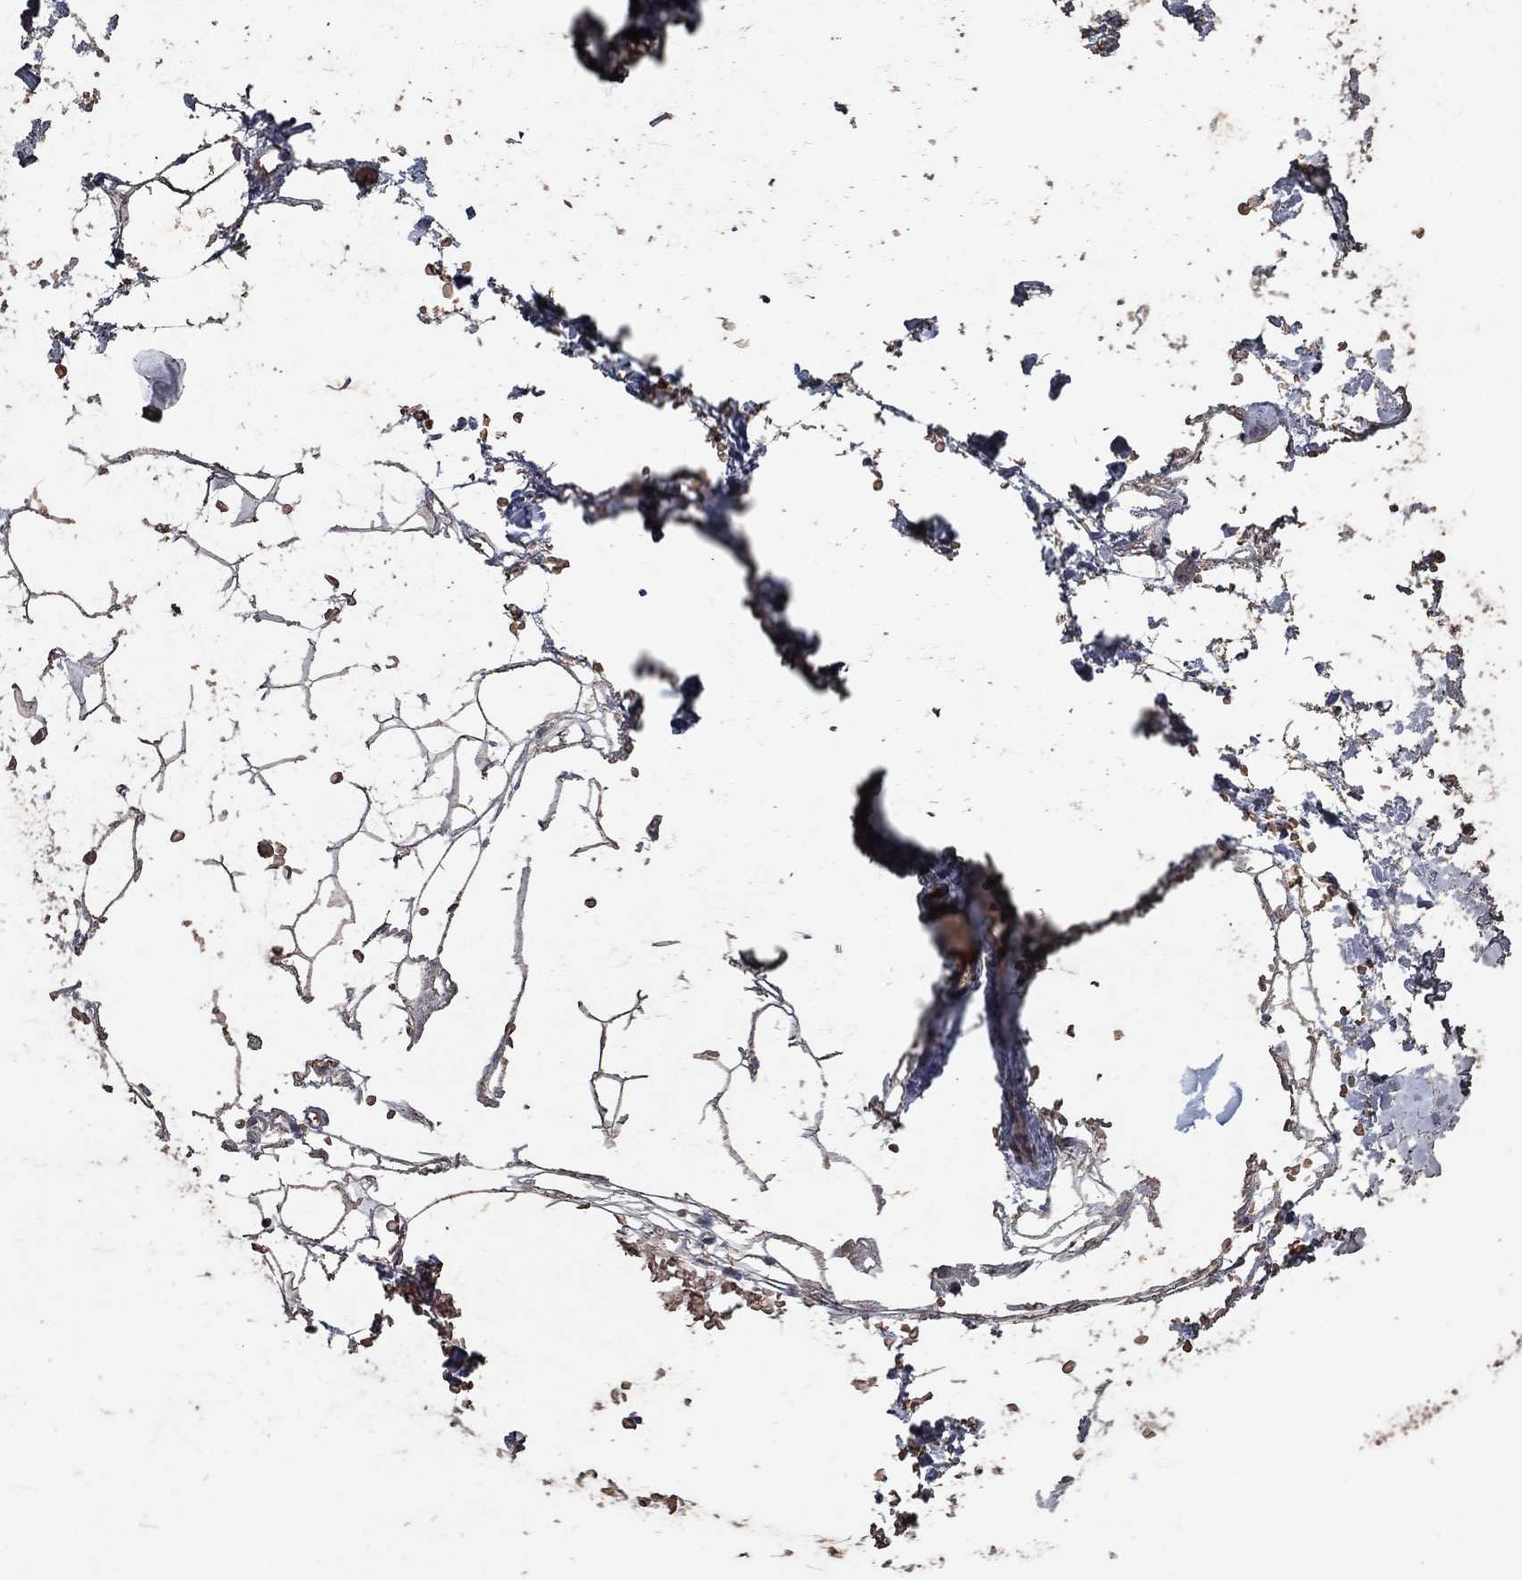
{"staining": {"intensity": "weak", "quantity": ">75%", "location": "cytoplasmic/membranous"}, "tissue": "adipose tissue", "cell_type": "Adipocytes", "image_type": "normal", "snomed": [{"axis": "morphology", "description": "Normal tissue, NOS"}, {"axis": "topography", "description": "Skin"}, {"axis": "topography", "description": "Peripheral nerve tissue"}], "caption": "A histopathology image of adipose tissue stained for a protein shows weak cytoplasmic/membranous brown staining in adipocytes. The staining was performed using DAB (3,3'-diaminobenzidine) to visualize the protein expression in brown, while the nuclei were stained in blue with hematoxylin (Magnification: 20x).", "gene": "FRG1", "patient": {"sex": "female", "age": 56}}